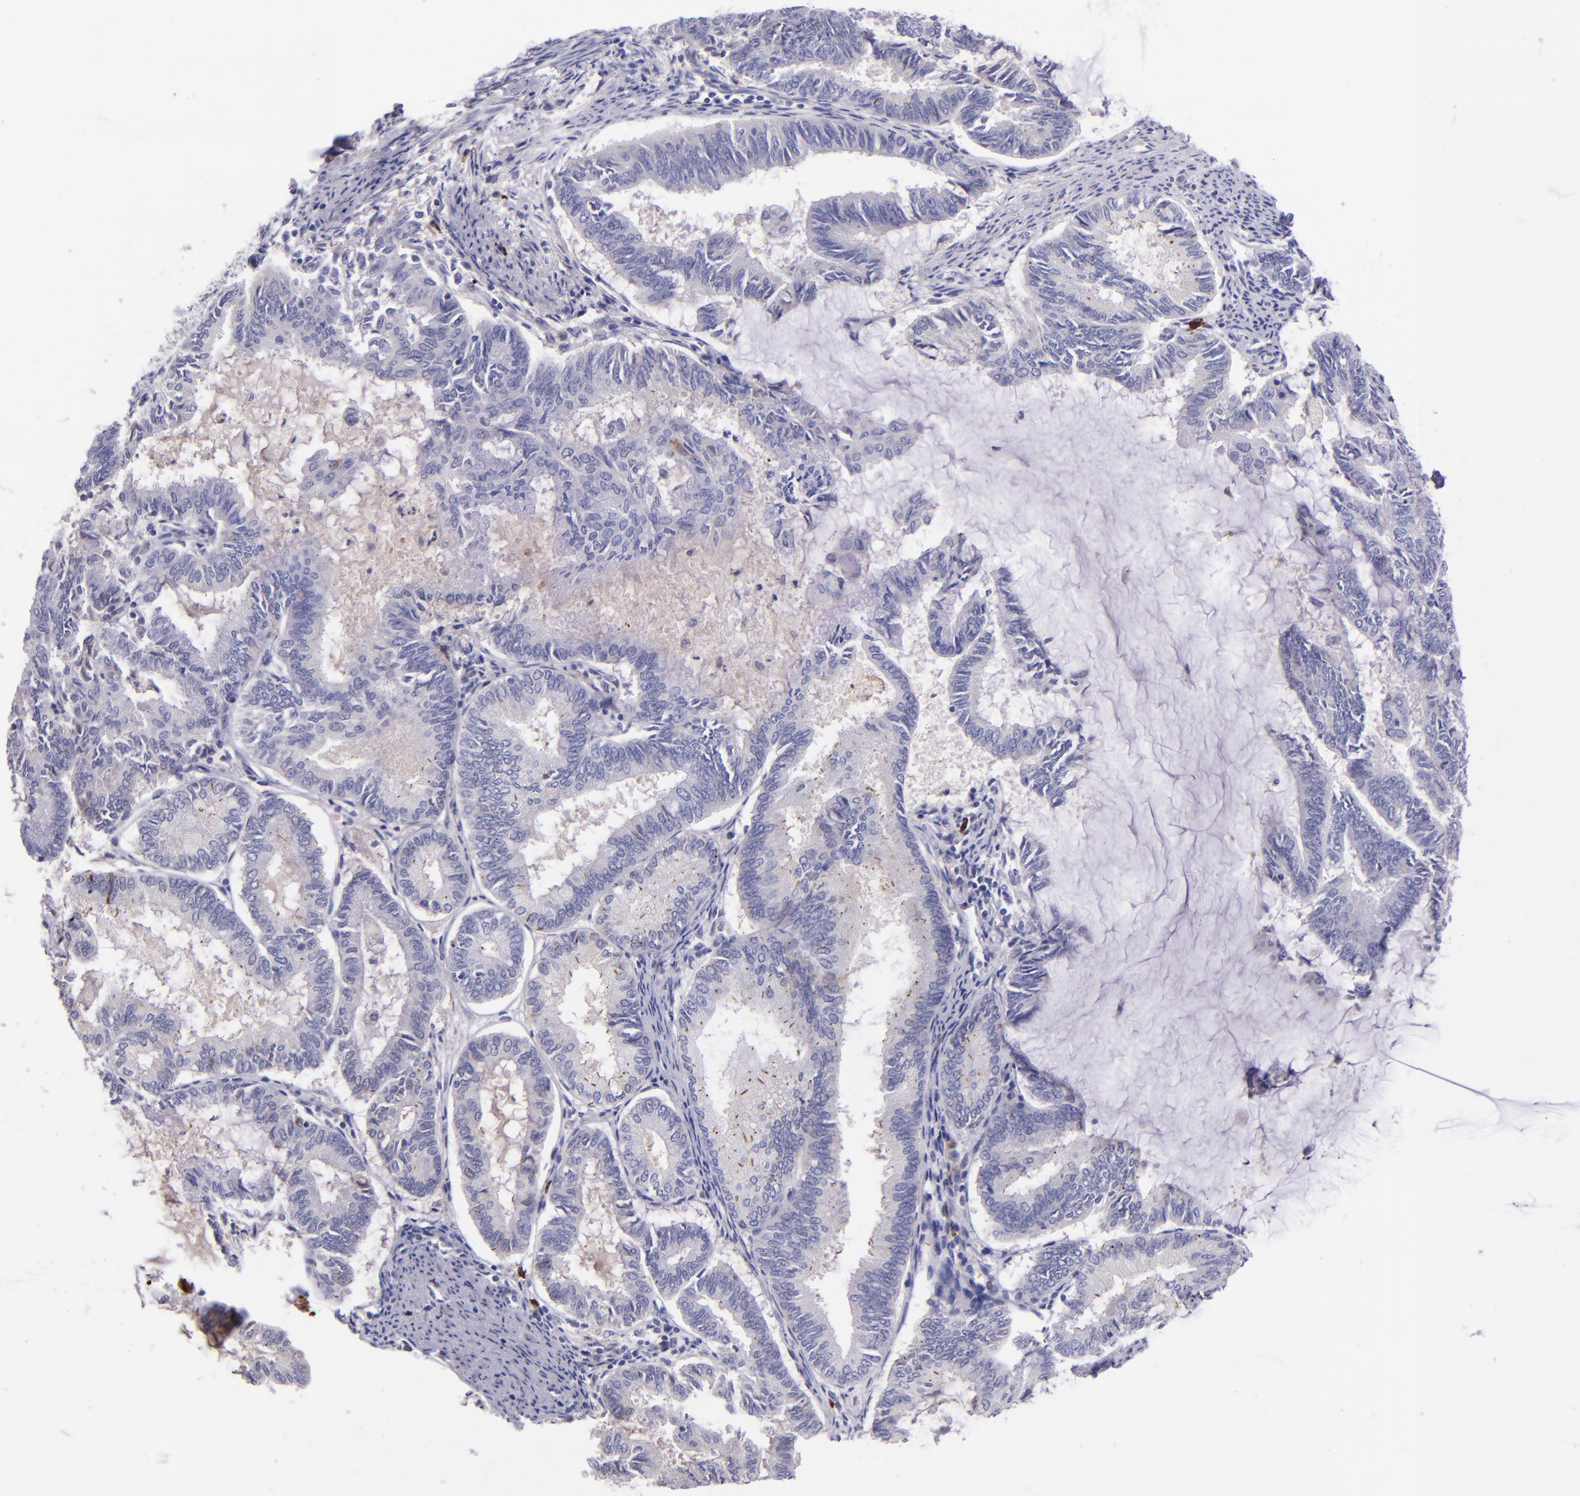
{"staining": {"intensity": "negative", "quantity": "none", "location": "none"}, "tissue": "endometrial cancer", "cell_type": "Tumor cells", "image_type": "cancer", "snomed": [{"axis": "morphology", "description": "Adenocarcinoma, NOS"}, {"axis": "topography", "description": "Endometrium"}], "caption": "This is an IHC image of endometrial cancer (adenocarcinoma). There is no positivity in tumor cells.", "gene": "KNG1", "patient": {"sex": "female", "age": 86}}